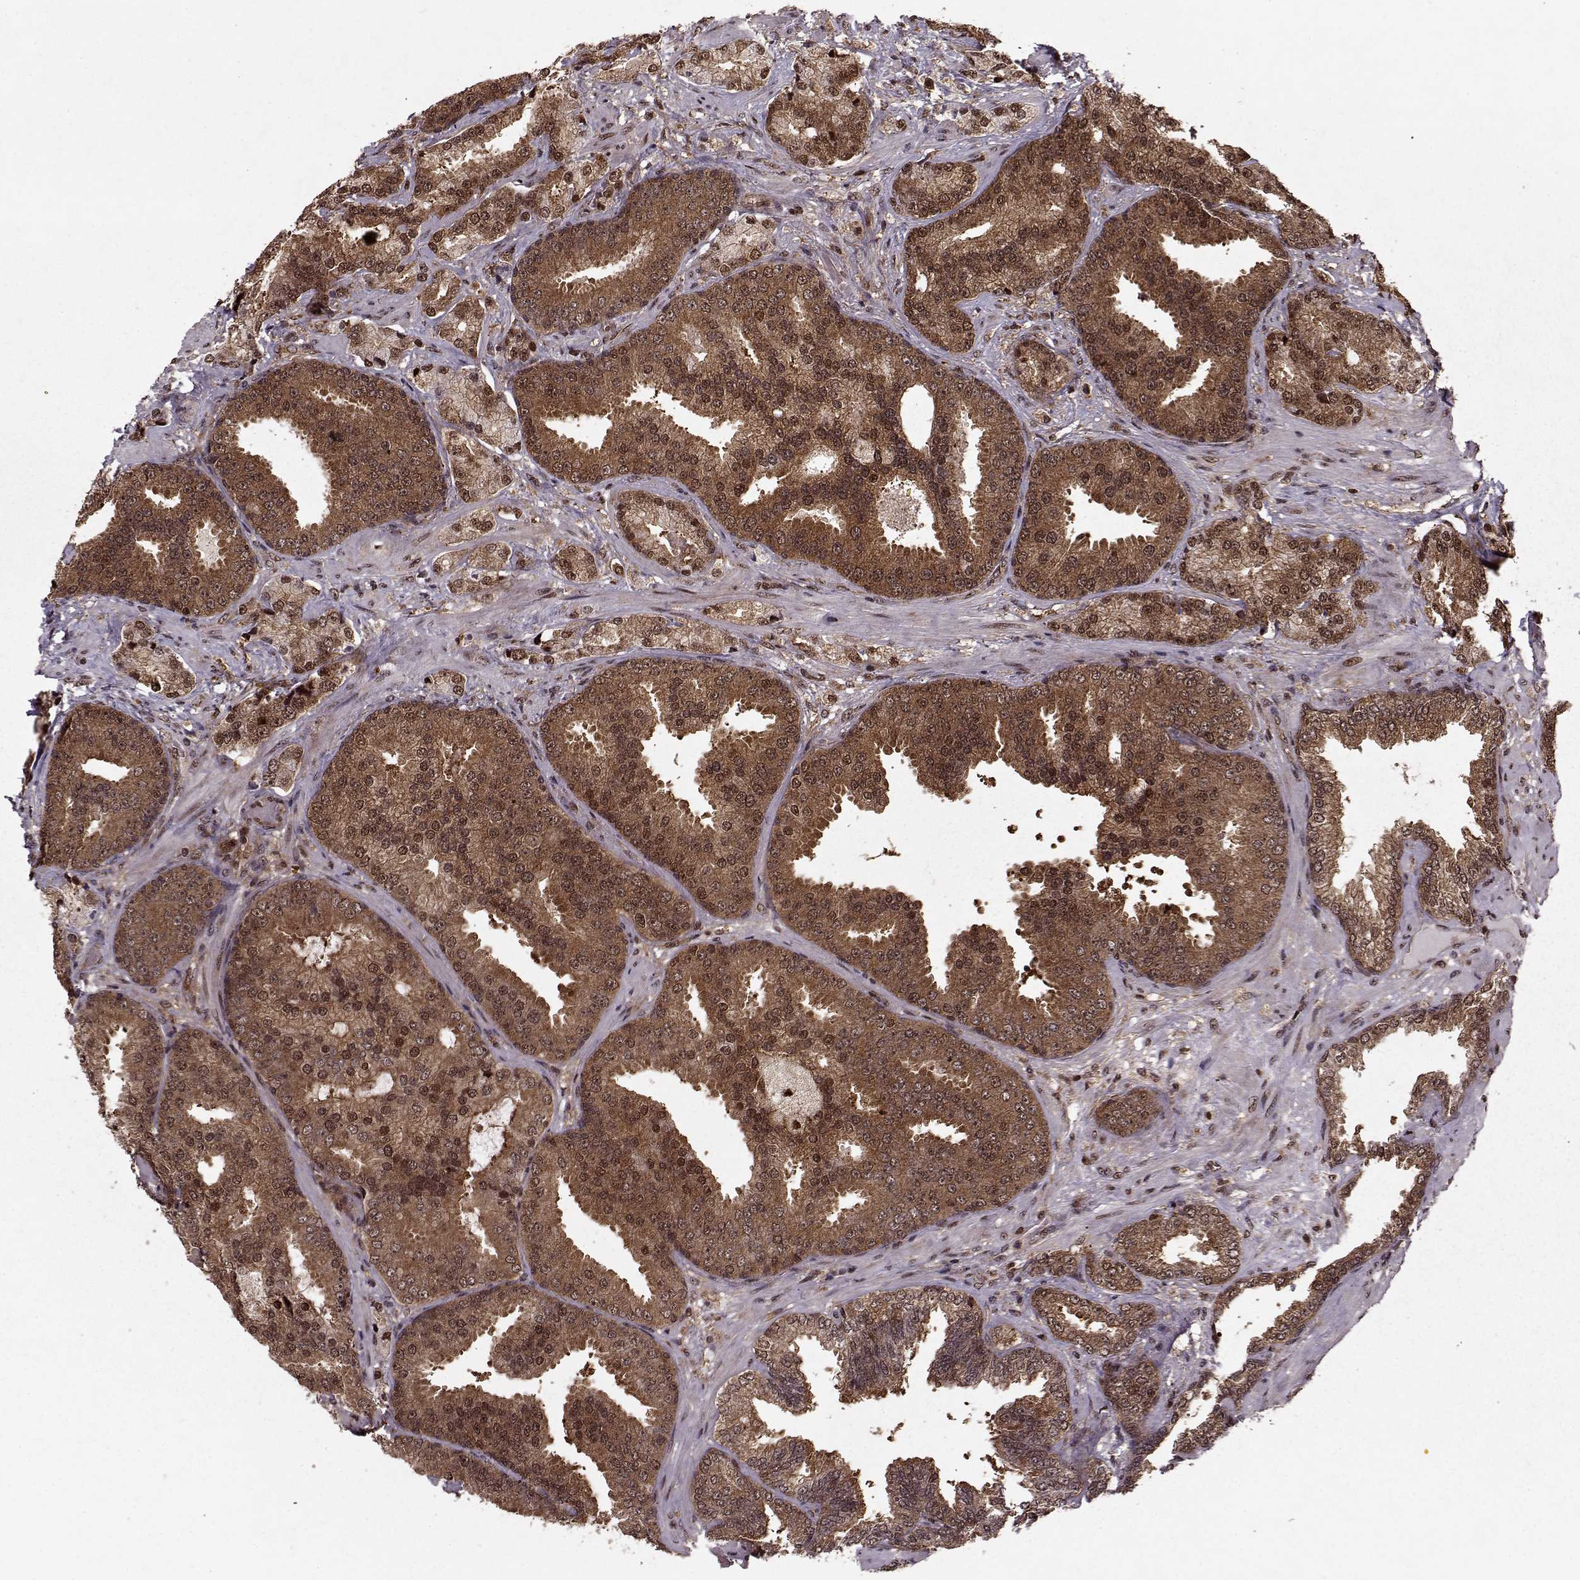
{"staining": {"intensity": "strong", "quantity": ">75%", "location": "cytoplasmic/membranous"}, "tissue": "prostate cancer", "cell_type": "Tumor cells", "image_type": "cancer", "snomed": [{"axis": "morphology", "description": "Adenocarcinoma, Low grade"}, {"axis": "topography", "description": "Prostate"}], "caption": "Strong cytoplasmic/membranous positivity is present in approximately >75% of tumor cells in prostate cancer.", "gene": "PSMA7", "patient": {"sex": "male", "age": 68}}